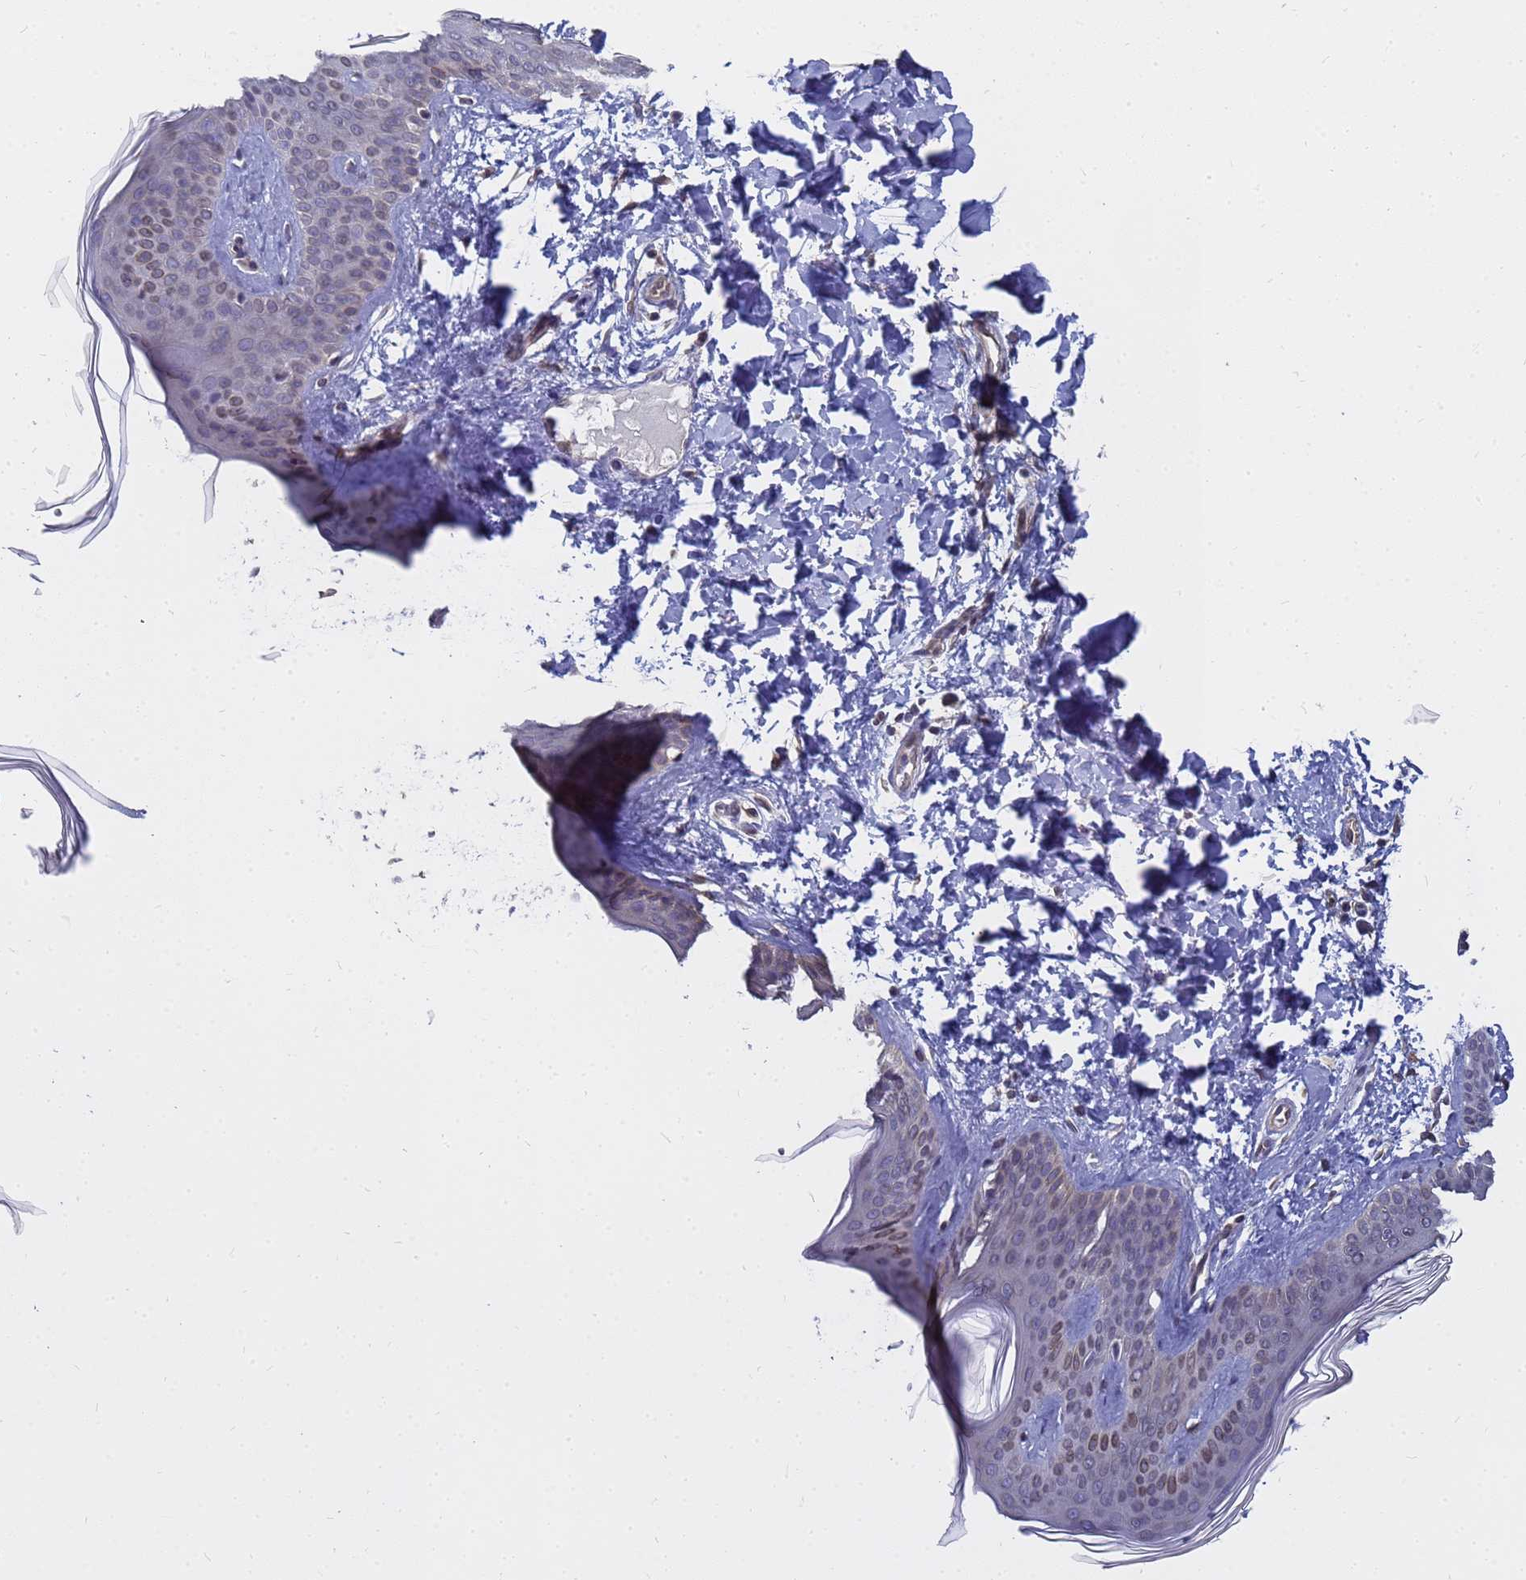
{"staining": {"intensity": "negative", "quantity": "none", "location": "none"}, "tissue": "skin", "cell_type": "Fibroblasts", "image_type": "normal", "snomed": [{"axis": "morphology", "description": "Normal tissue, NOS"}, {"axis": "topography", "description": "Skin"}], "caption": "Immunohistochemistry micrograph of unremarkable skin: skin stained with DAB (3,3'-diaminobenzidine) shows no significant protein expression in fibroblasts.", "gene": "FAM166B", "patient": {"sex": "female", "age": 17}}